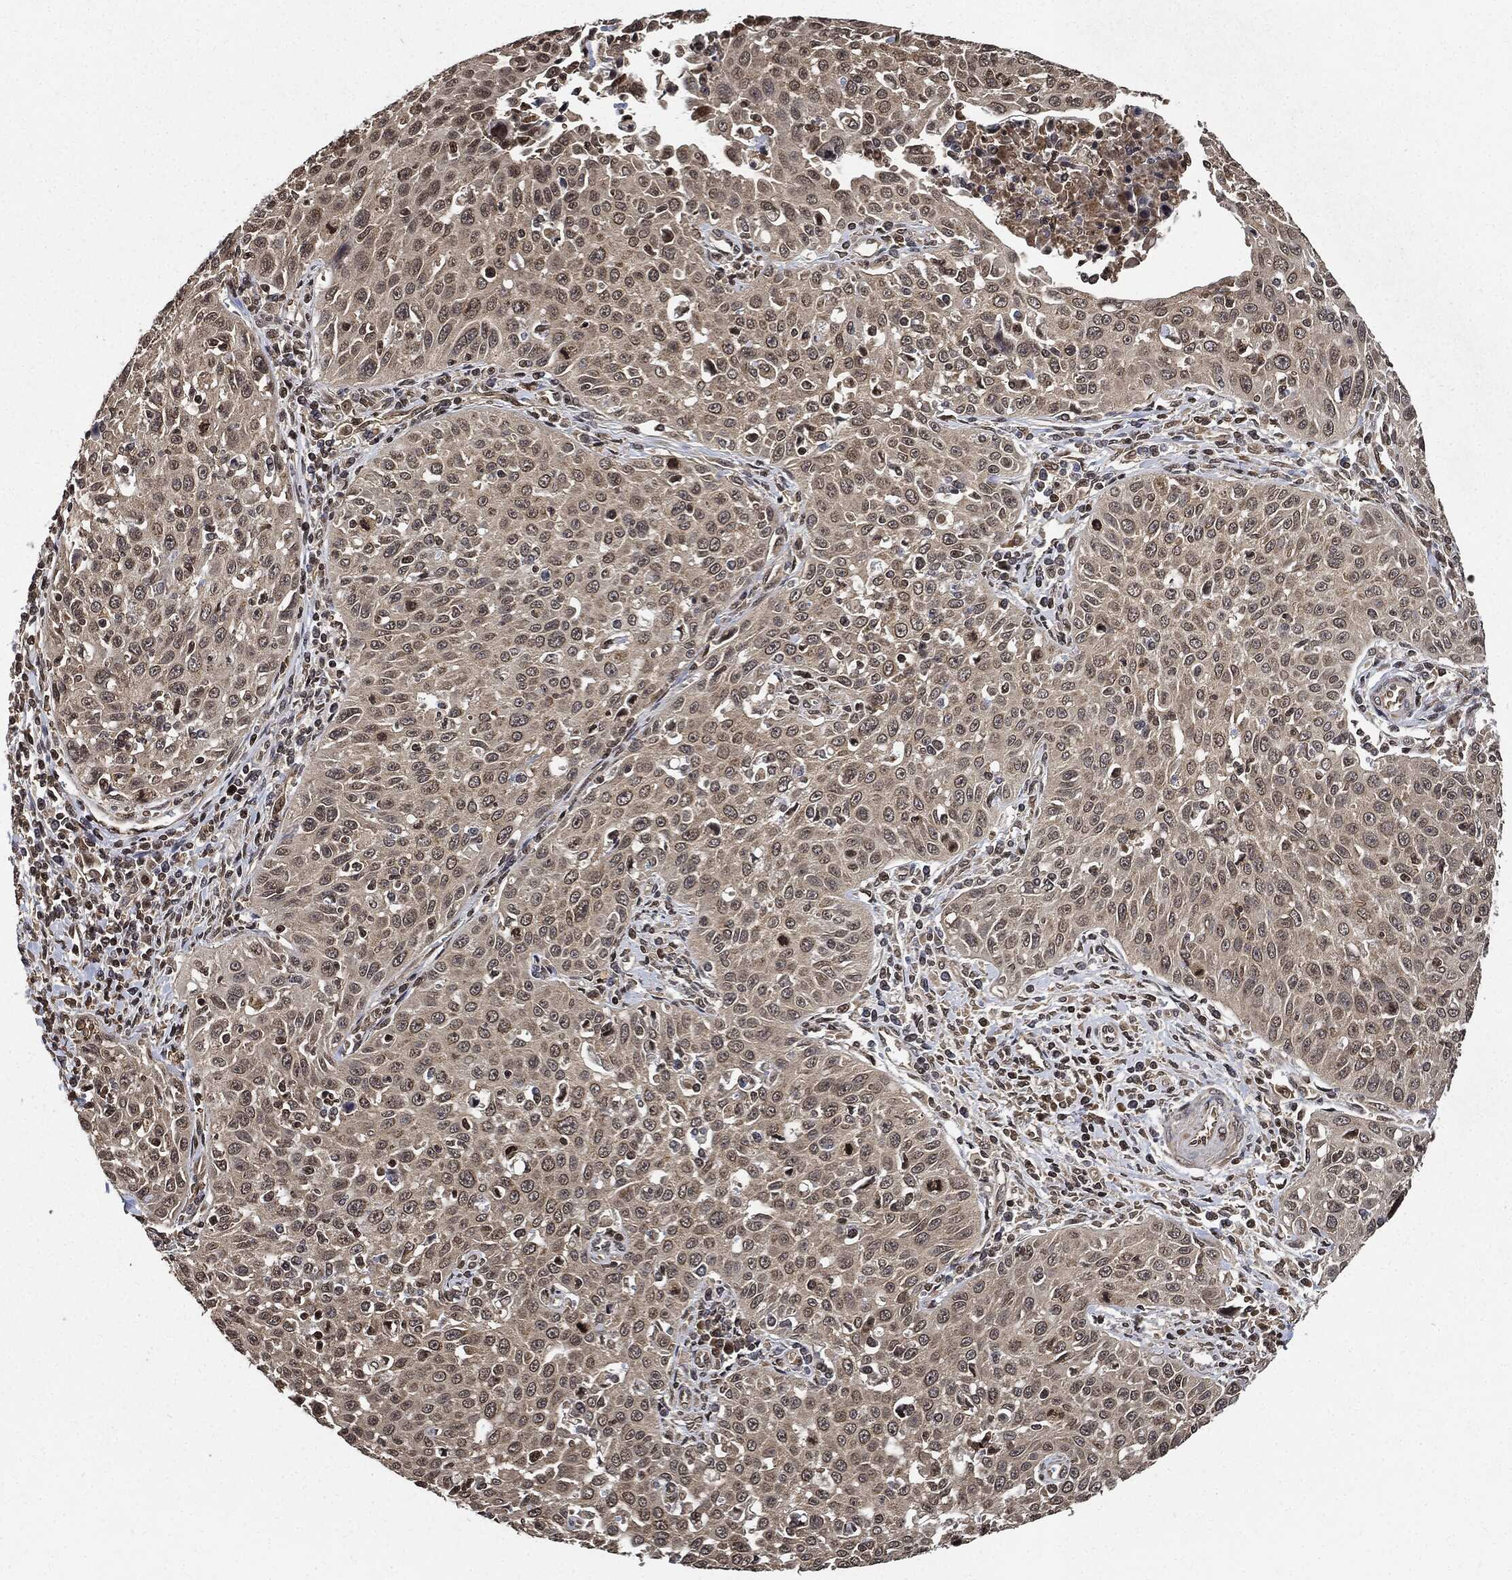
{"staining": {"intensity": "negative", "quantity": "none", "location": "none"}, "tissue": "cervical cancer", "cell_type": "Tumor cells", "image_type": "cancer", "snomed": [{"axis": "morphology", "description": "Squamous cell carcinoma, NOS"}, {"axis": "topography", "description": "Cervix"}], "caption": "Tumor cells are negative for brown protein staining in cervical squamous cell carcinoma.", "gene": "PDK1", "patient": {"sex": "female", "age": 26}}